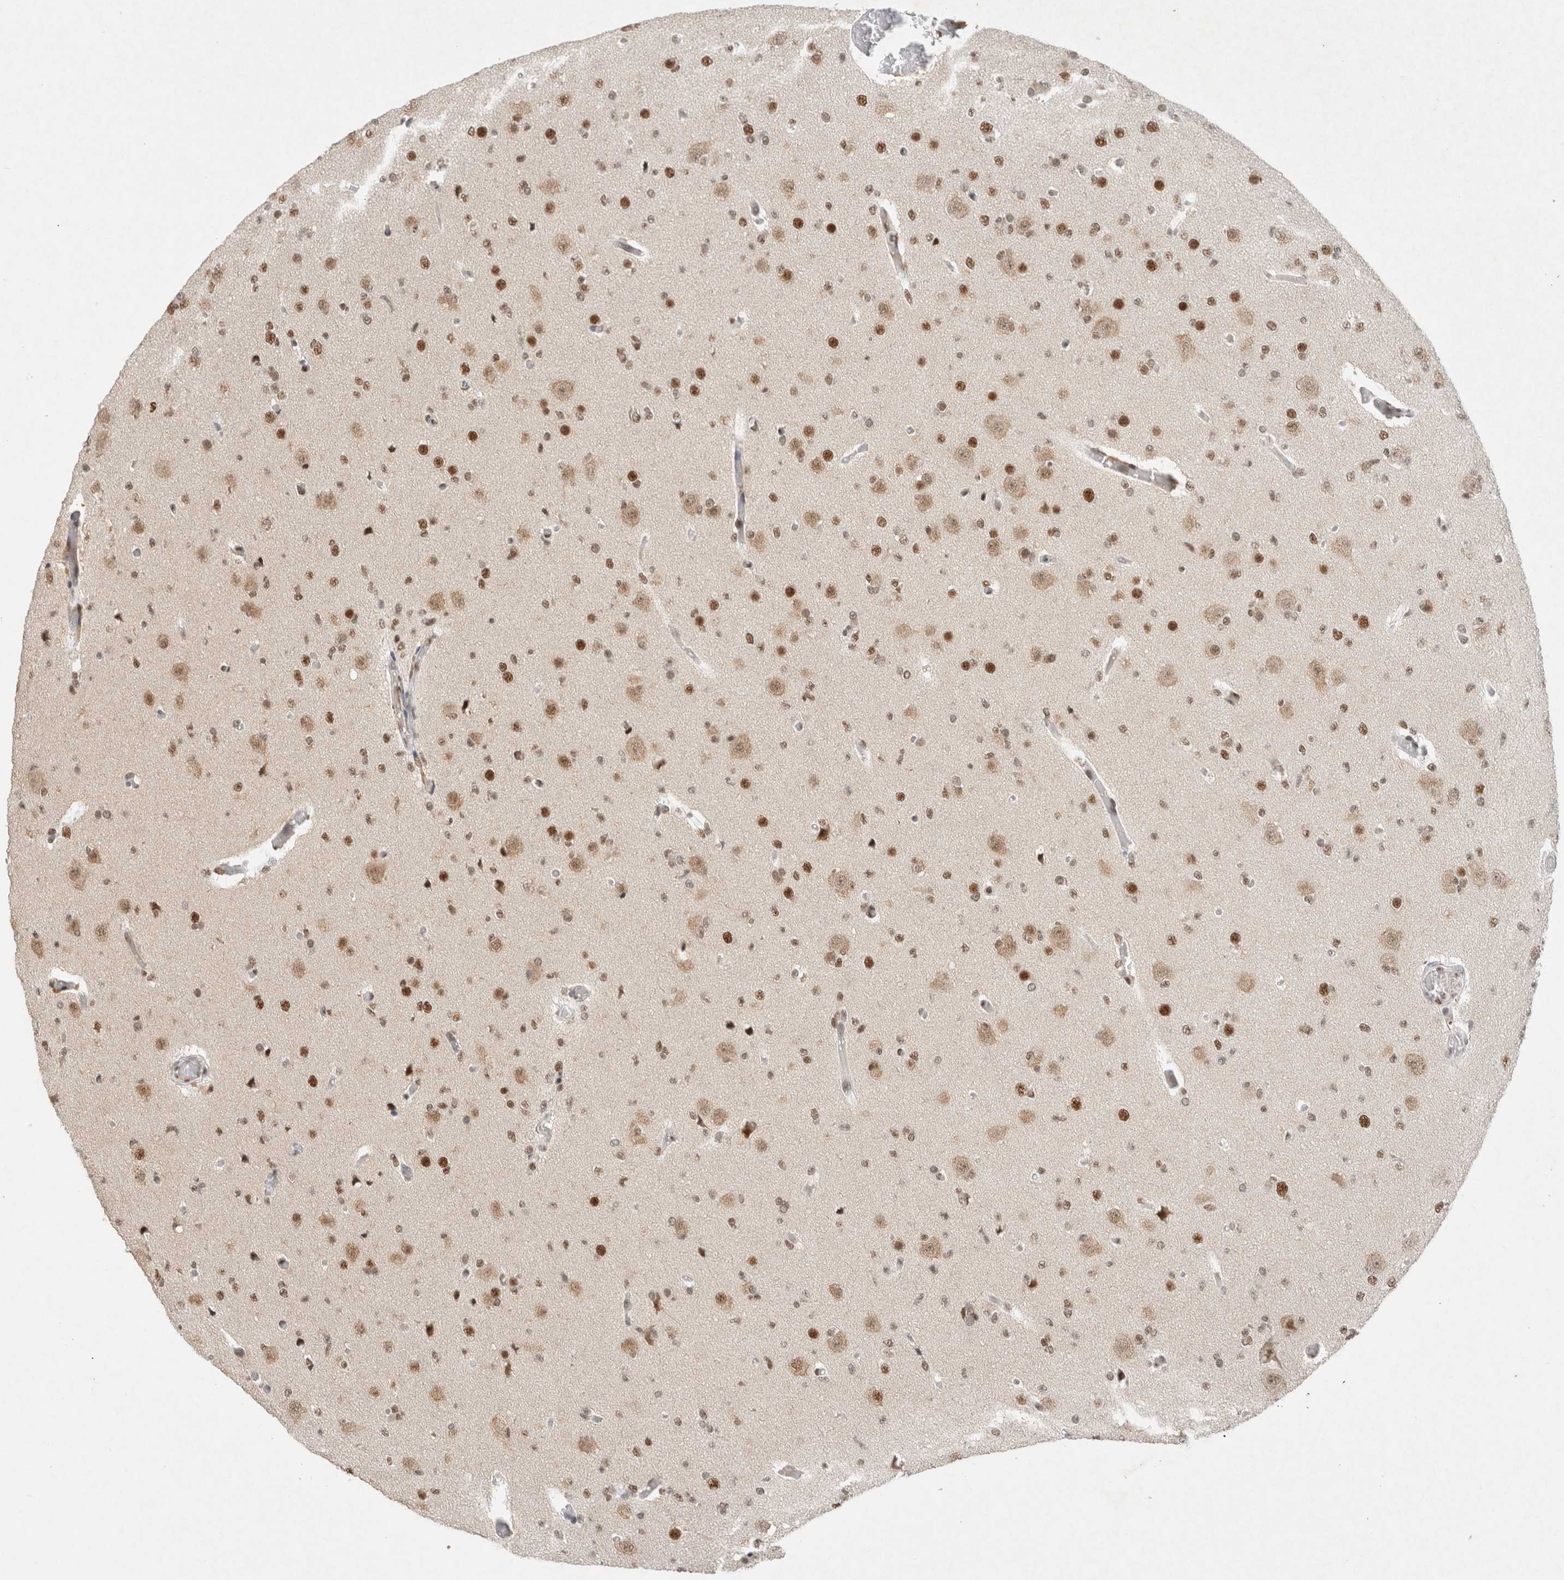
{"staining": {"intensity": "moderate", "quantity": ">75%", "location": "nuclear"}, "tissue": "glioma", "cell_type": "Tumor cells", "image_type": "cancer", "snomed": [{"axis": "morphology", "description": "Glioma, malignant, Low grade"}, {"axis": "topography", "description": "Brain"}], "caption": "Tumor cells reveal moderate nuclear positivity in about >75% of cells in glioma.", "gene": "DDX42", "patient": {"sex": "female", "age": 22}}